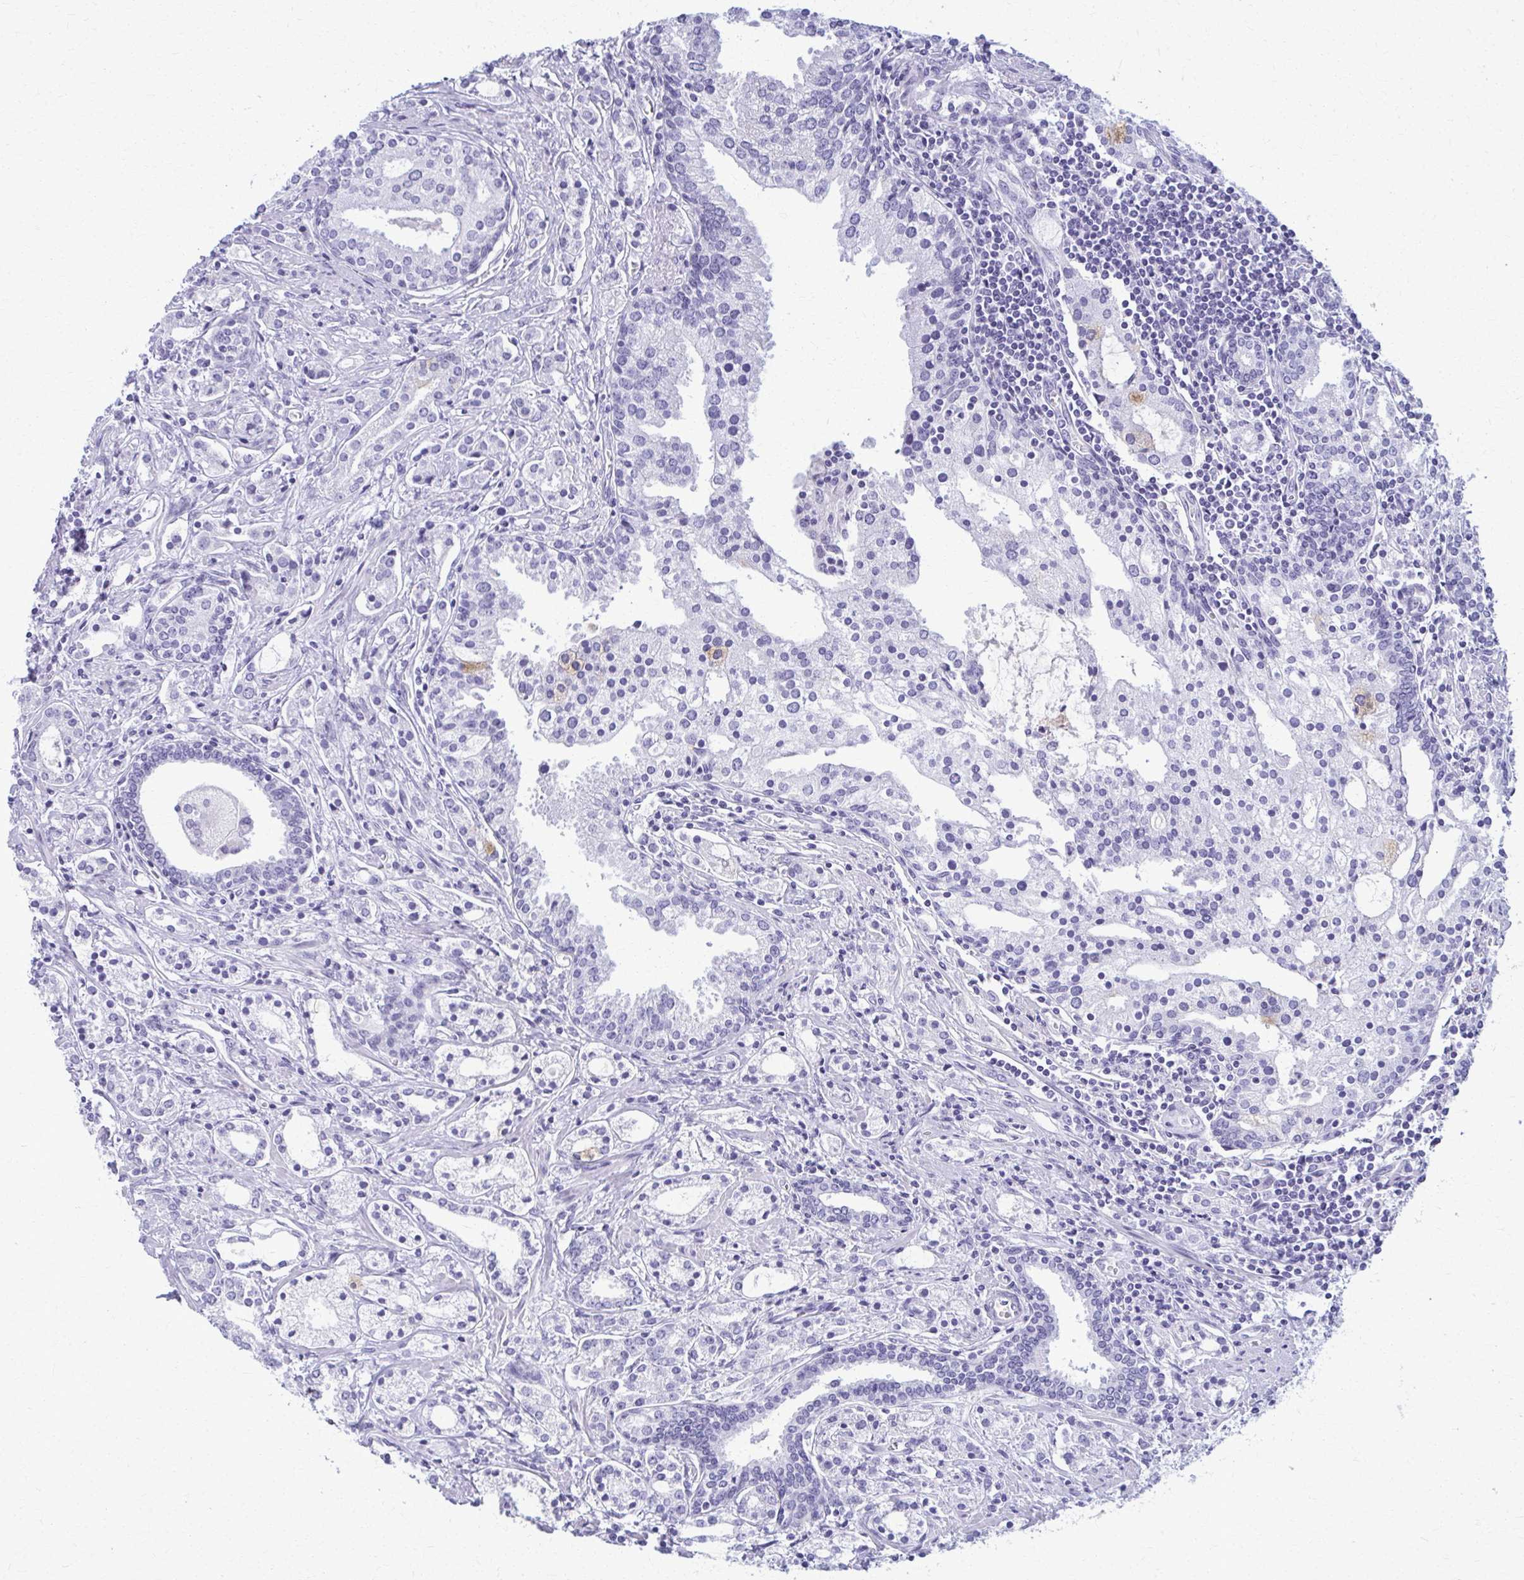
{"staining": {"intensity": "negative", "quantity": "none", "location": "none"}, "tissue": "prostate cancer", "cell_type": "Tumor cells", "image_type": "cancer", "snomed": [{"axis": "morphology", "description": "Adenocarcinoma, Medium grade"}, {"axis": "topography", "description": "Prostate"}], "caption": "Prostate cancer (adenocarcinoma (medium-grade)) was stained to show a protein in brown. There is no significant expression in tumor cells. (Stains: DAB (3,3'-diaminobenzidine) immunohistochemistry (IHC) with hematoxylin counter stain, Microscopy: brightfield microscopy at high magnification).", "gene": "ACSM2B", "patient": {"sex": "male", "age": 57}}